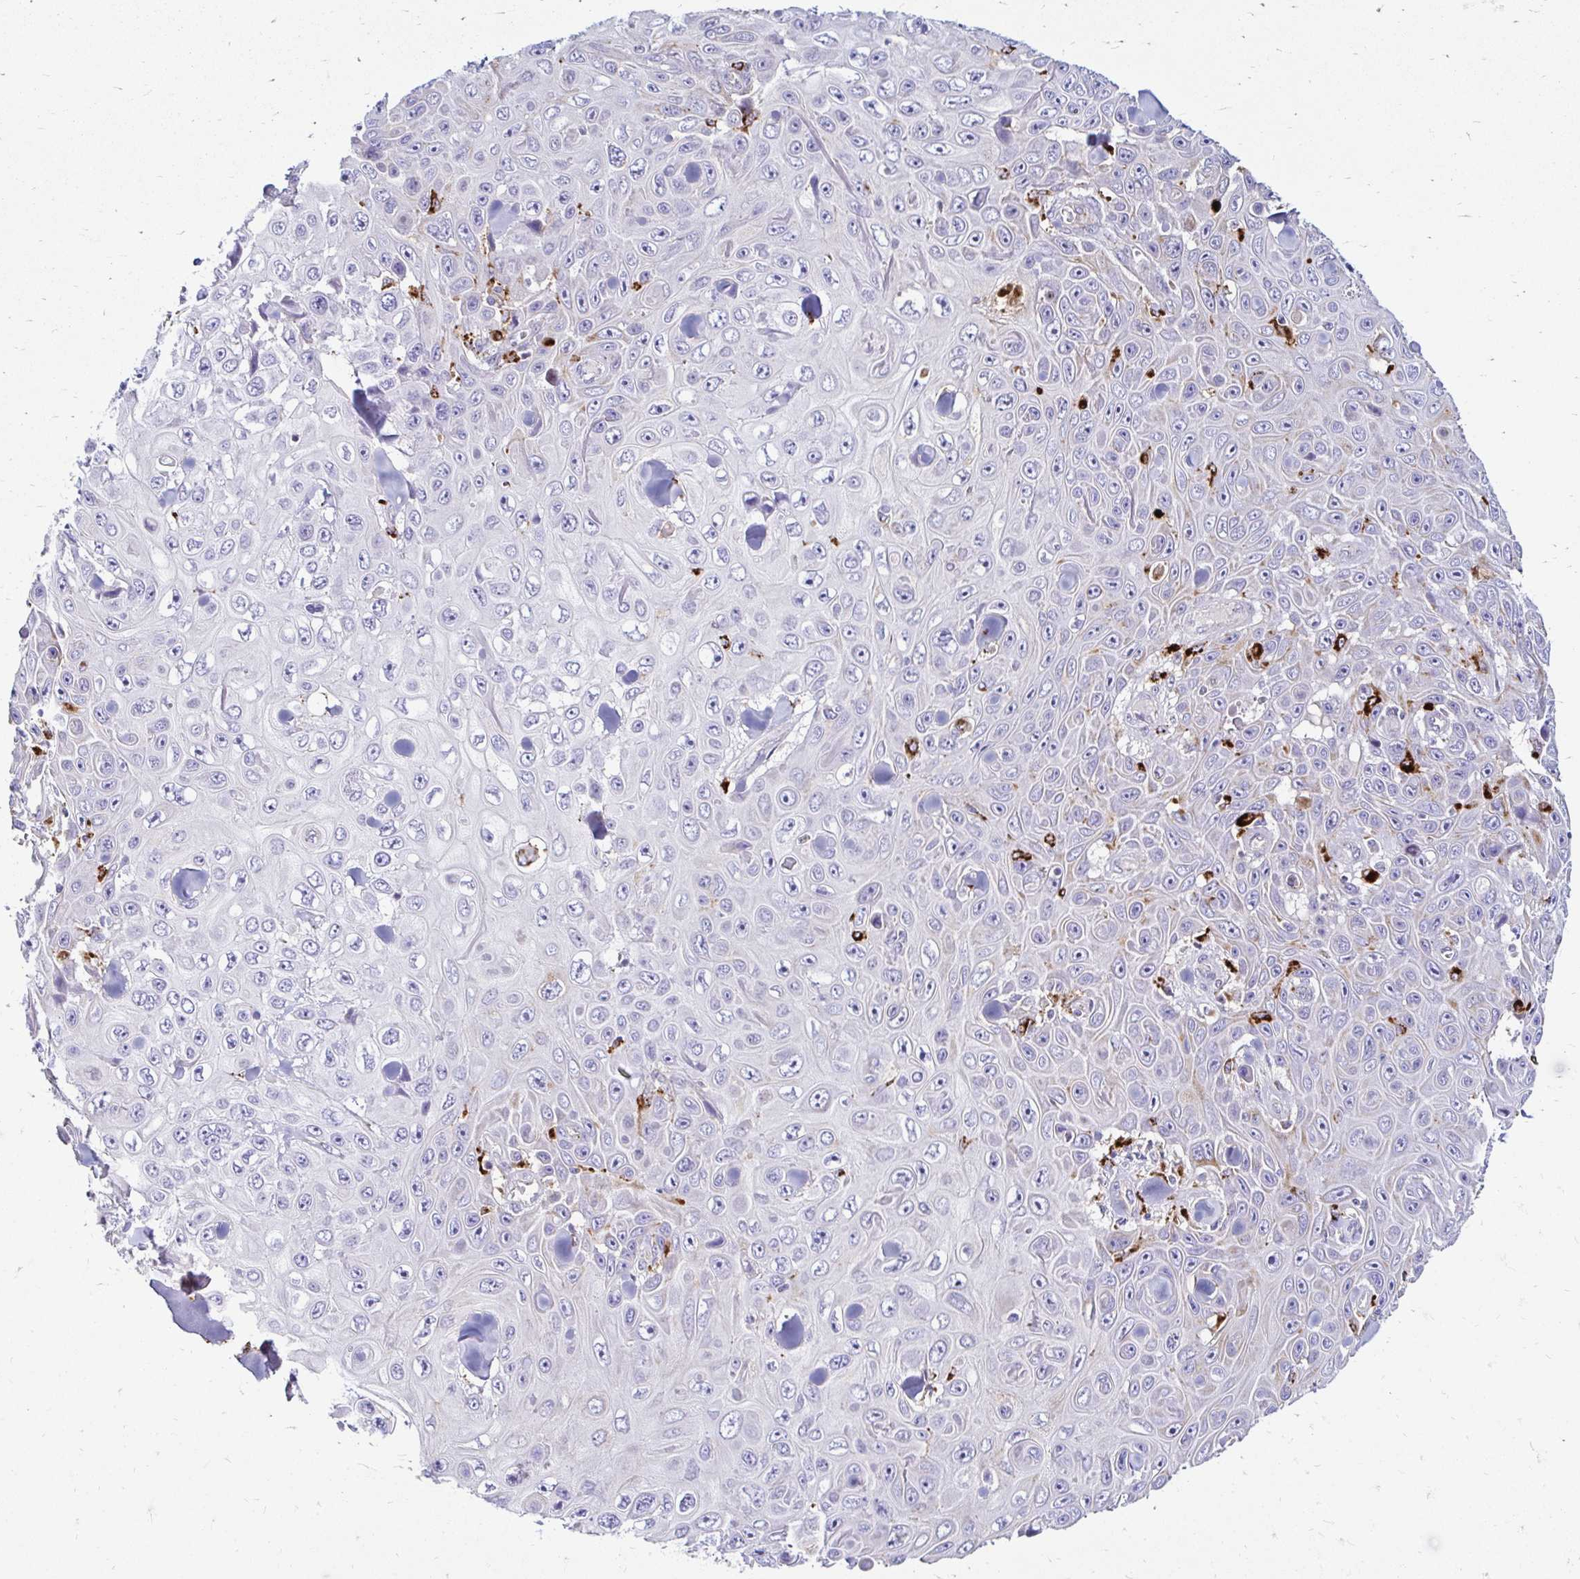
{"staining": {"intensity": "negative", "quantity": "none", "location": "none"}, "tissue": "skin cancer", "cell_type": "Tumor cells", "image_type": "cancer", "snomed": [{"axis": "morphology", "description": "Squamous cell carcinoma, NOS"}, {"axis": "topography", "description": "Skin"}], "caption": "This is an immunohistochemistry image of human skin cancer. There is no positivity in tumor cells.", "gene": "FUCA1", "patient": {"sex": "male", "age": 82}}